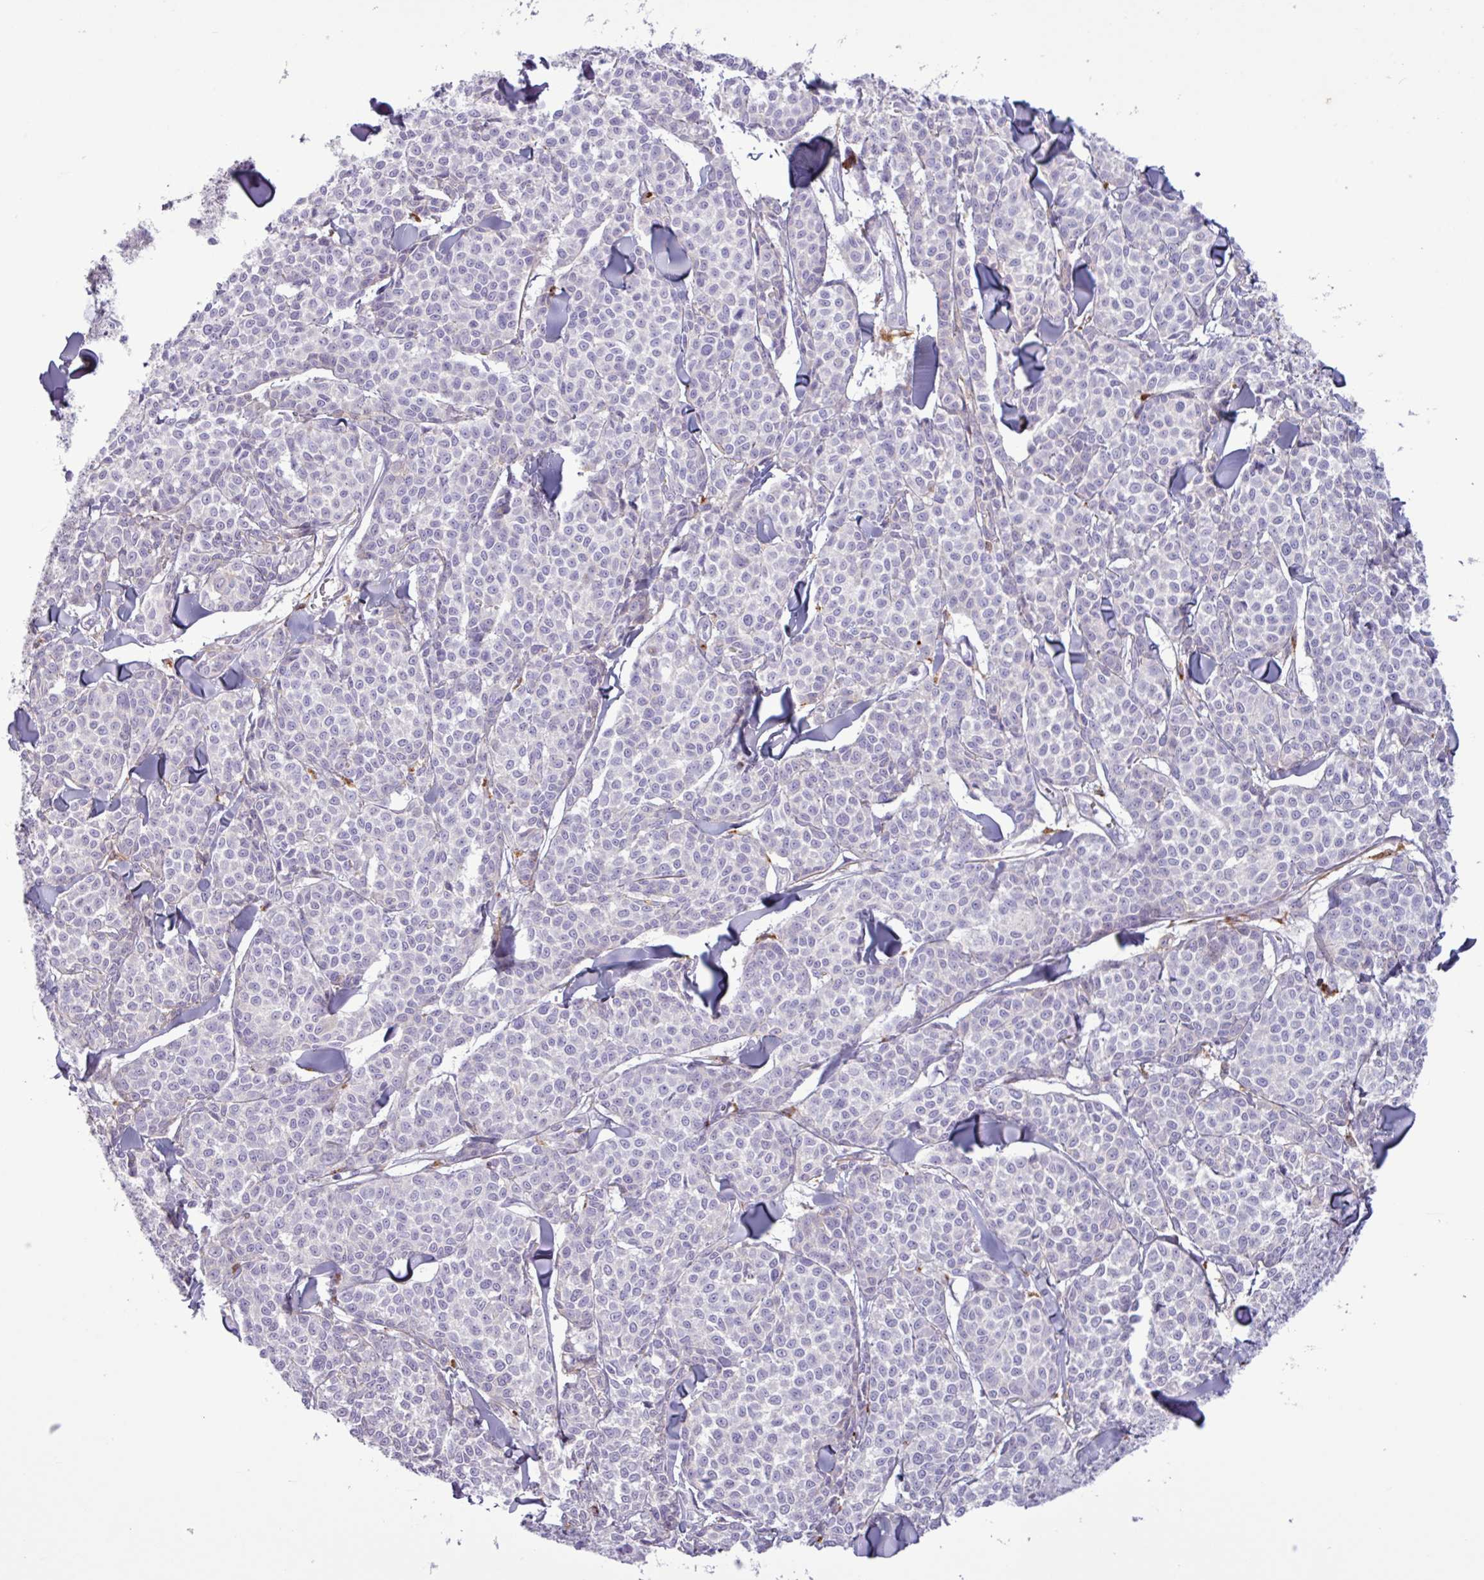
{"staining": {"intensity": "negative", "quantity": "none", "location": "none"}, "tissue": "melanoma", "cell_type": "Tumor cells", "image_type": "cancer", "snomed": [{"axis": "morphology", "description": "Malignant melanoma, NOS"}, {"axis": "topography", "description": "Skin"}], "caption": "Melanoma was stained to show a protein in brown. There is no significant staining in tumor cells.", "gene": "C4B", "patient": {"sex": "male", "age": 46}}